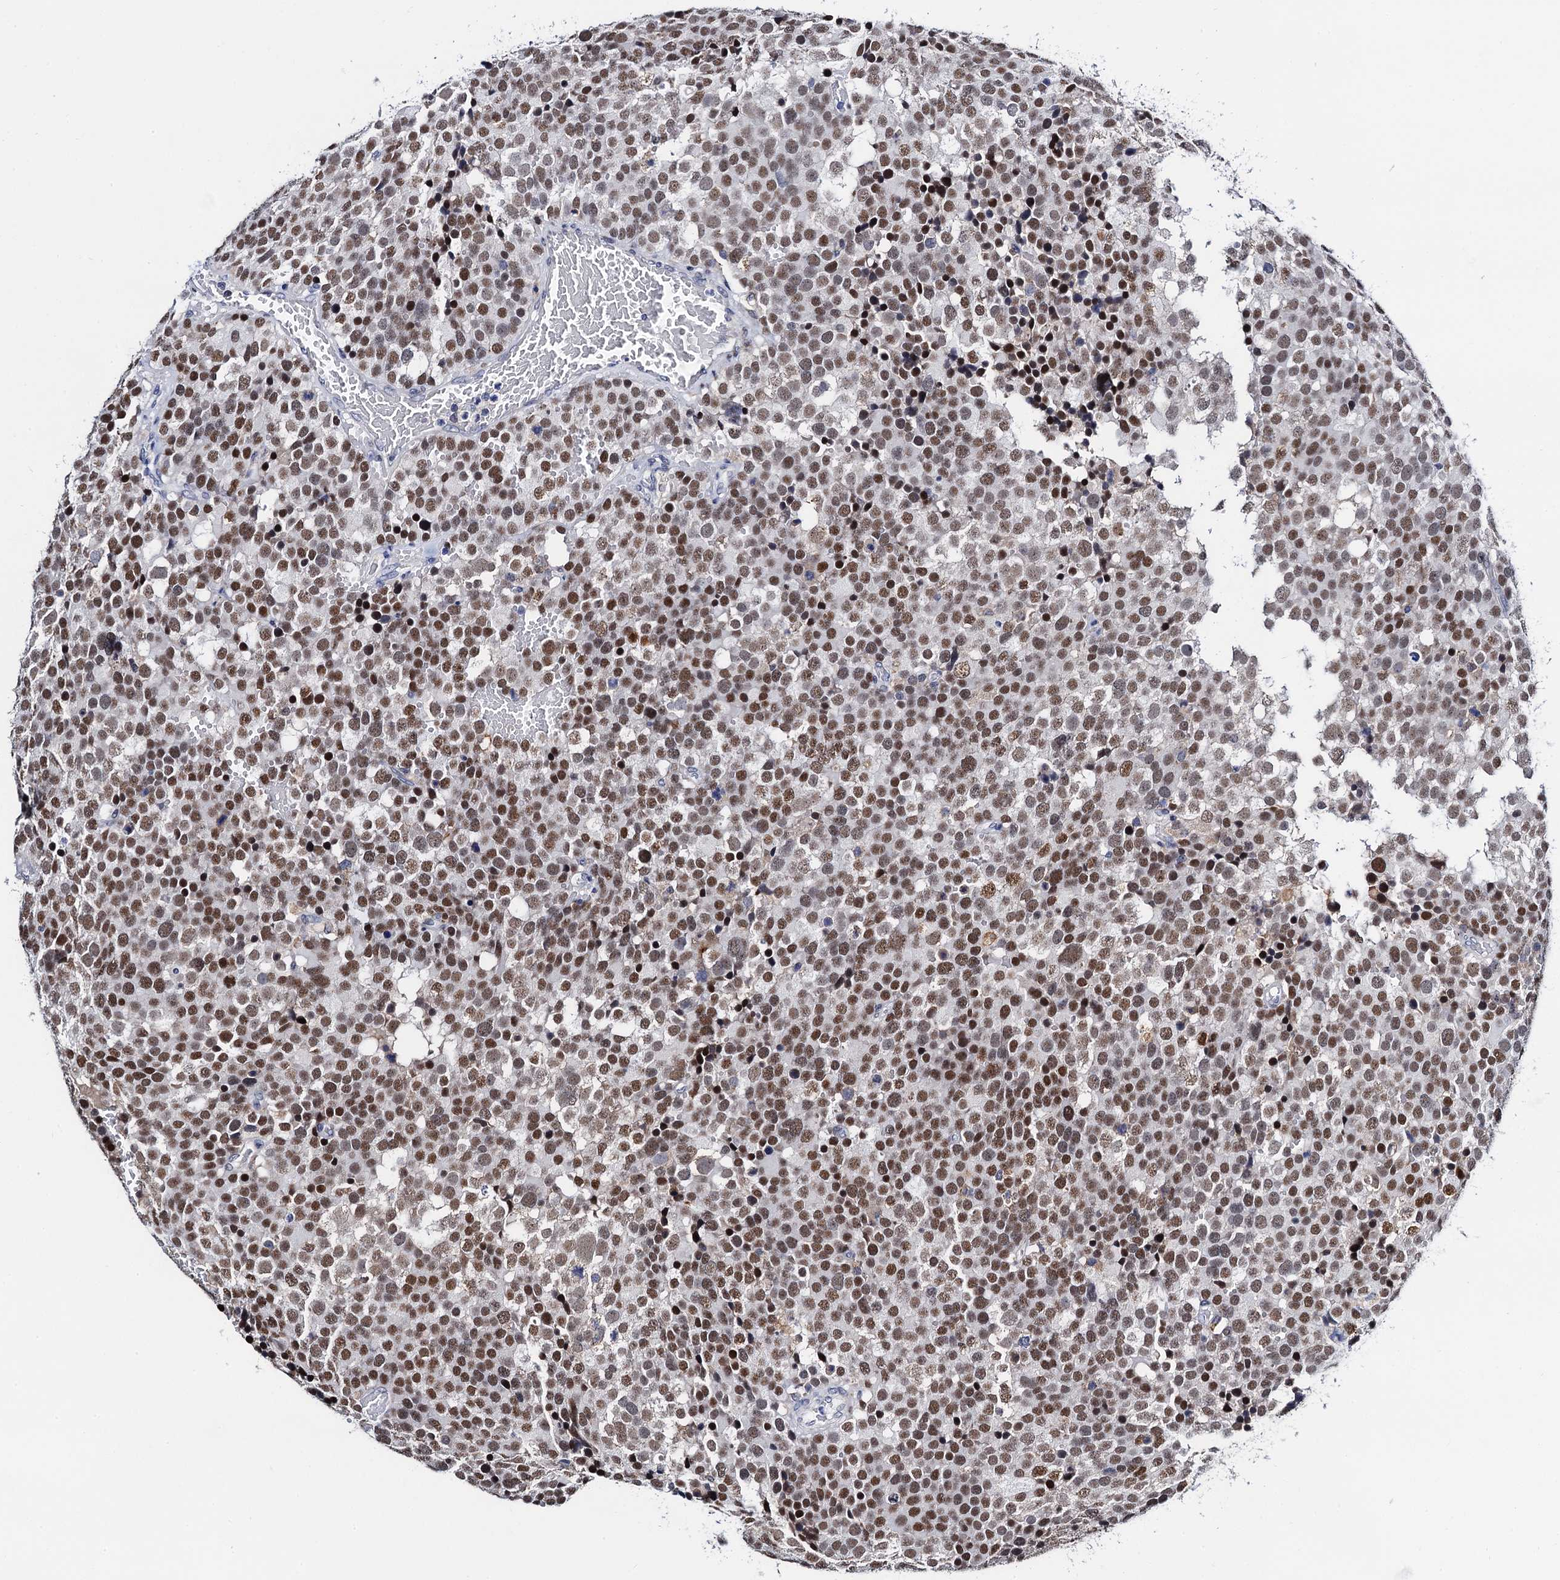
{"staining": {"intensity": "moderate", "quantity": ">75%", "location": "nuclear"}, "tissue": "testis cancer", "cell_type": "Tumor cells", "image_type": "cancer", "snomed": [{"axis": "morphology", "description": "Seminoma, NOS"}, {"axis": "topography", "description": "Testis"}], "caption": "Protein analysis of testis cancer tissue exhibits moderate nuclear staining in approximately >75% of tumor cells.", "gene": "SLC7A10", "patient": {"sex": "male", "age": 71}}